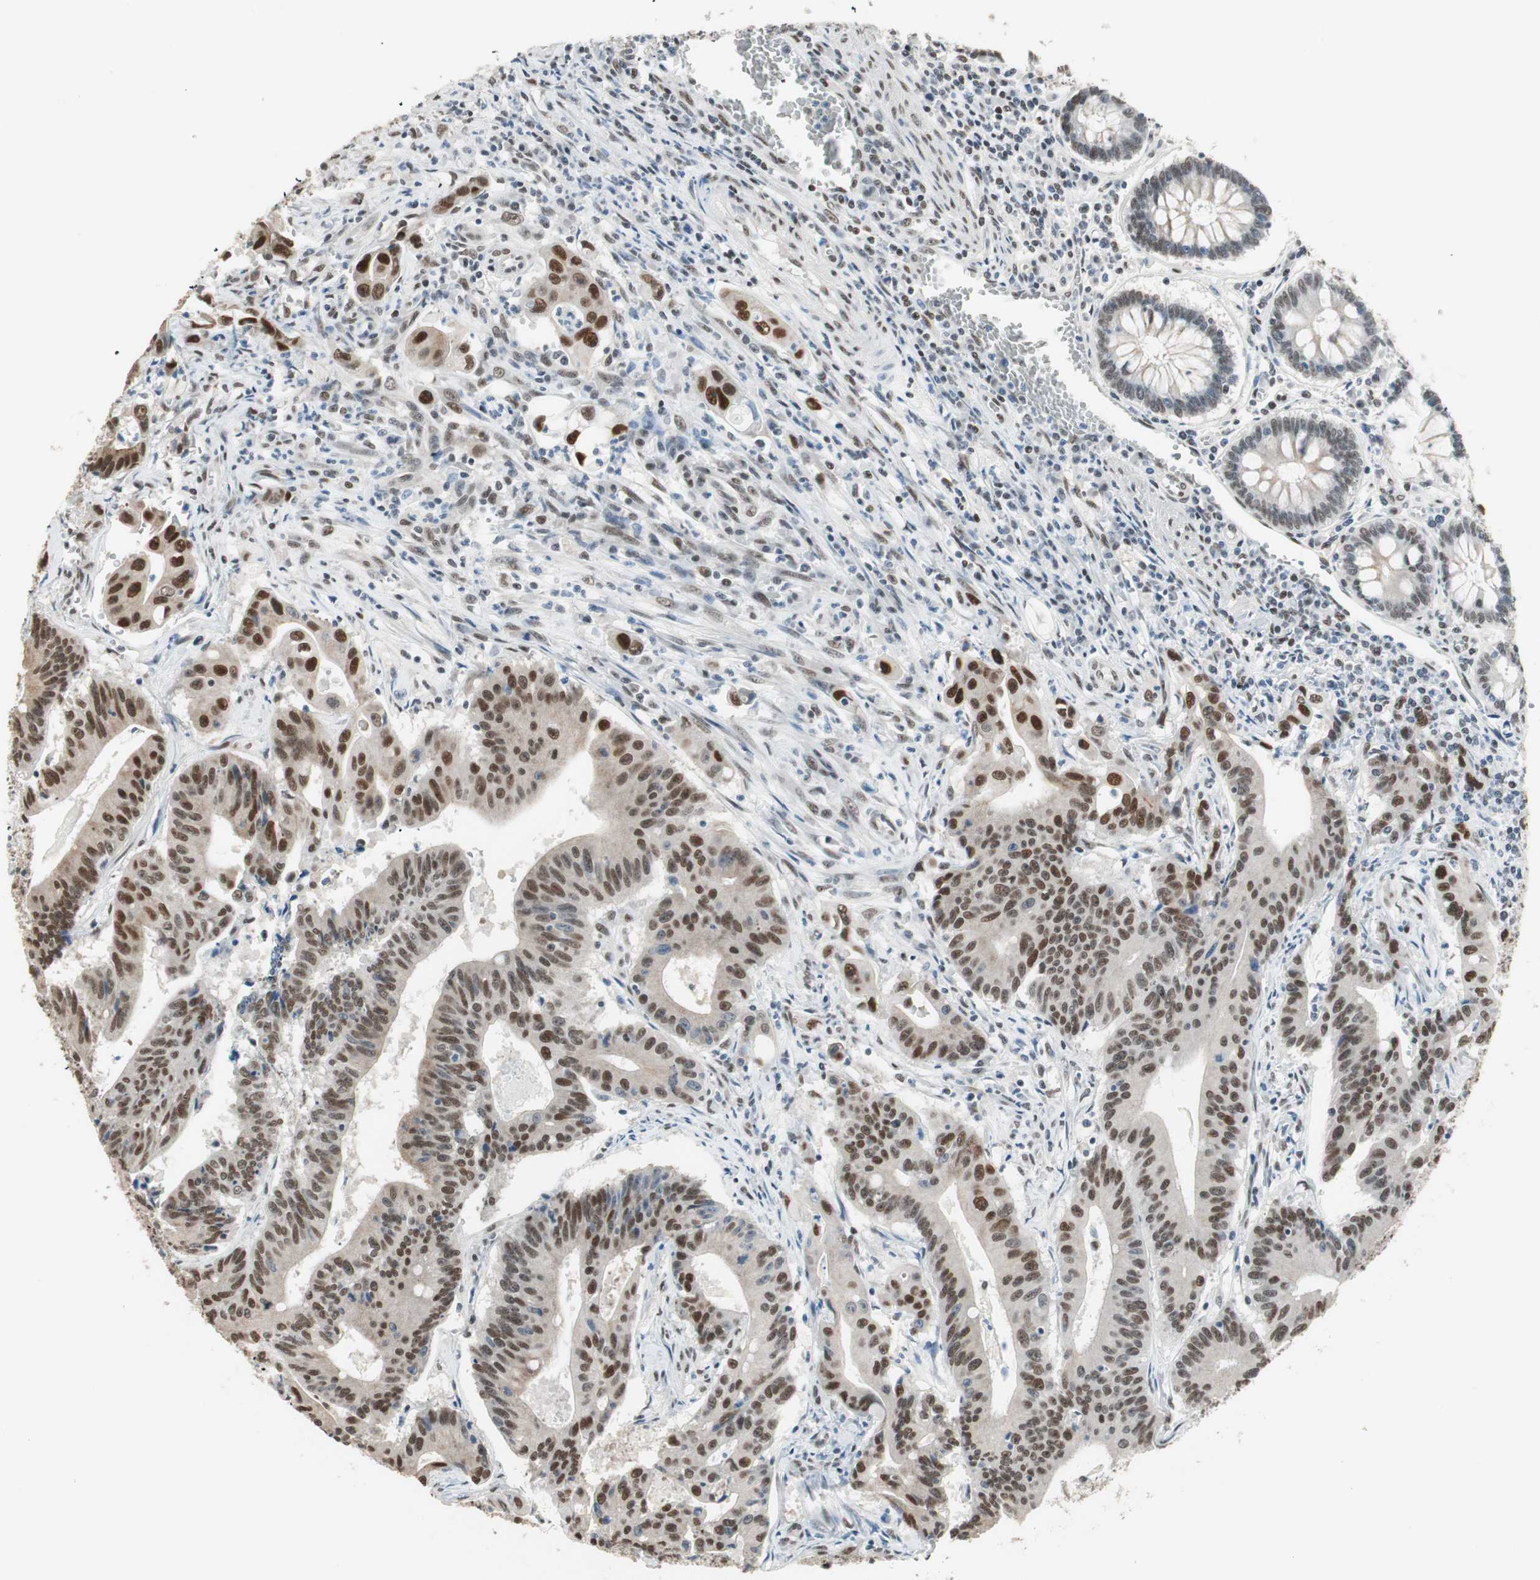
{"staining": {"intensity": "moderate", "quantity": ">75%", "location": "cytoplasmic/membranous,nuclear"}, "tissue": "colorectal cancer", "cell_type": "Tumor cells", "image_type": "cancer", "snomed": [{"axis": "morphology", "description": "Adenocarcinoma, NOS"}, {"axis": "topography", "description": "Colon"}], "caption": "Colorectal adenocarcinoma was stained to show a protein in brown. There is medium levels of moderate cytoplasmic/membranous and nuclear staining in about >75% of tumor cells.", "gene": "ZBTB17", "patient": {"sex": "male", "age": 45}}